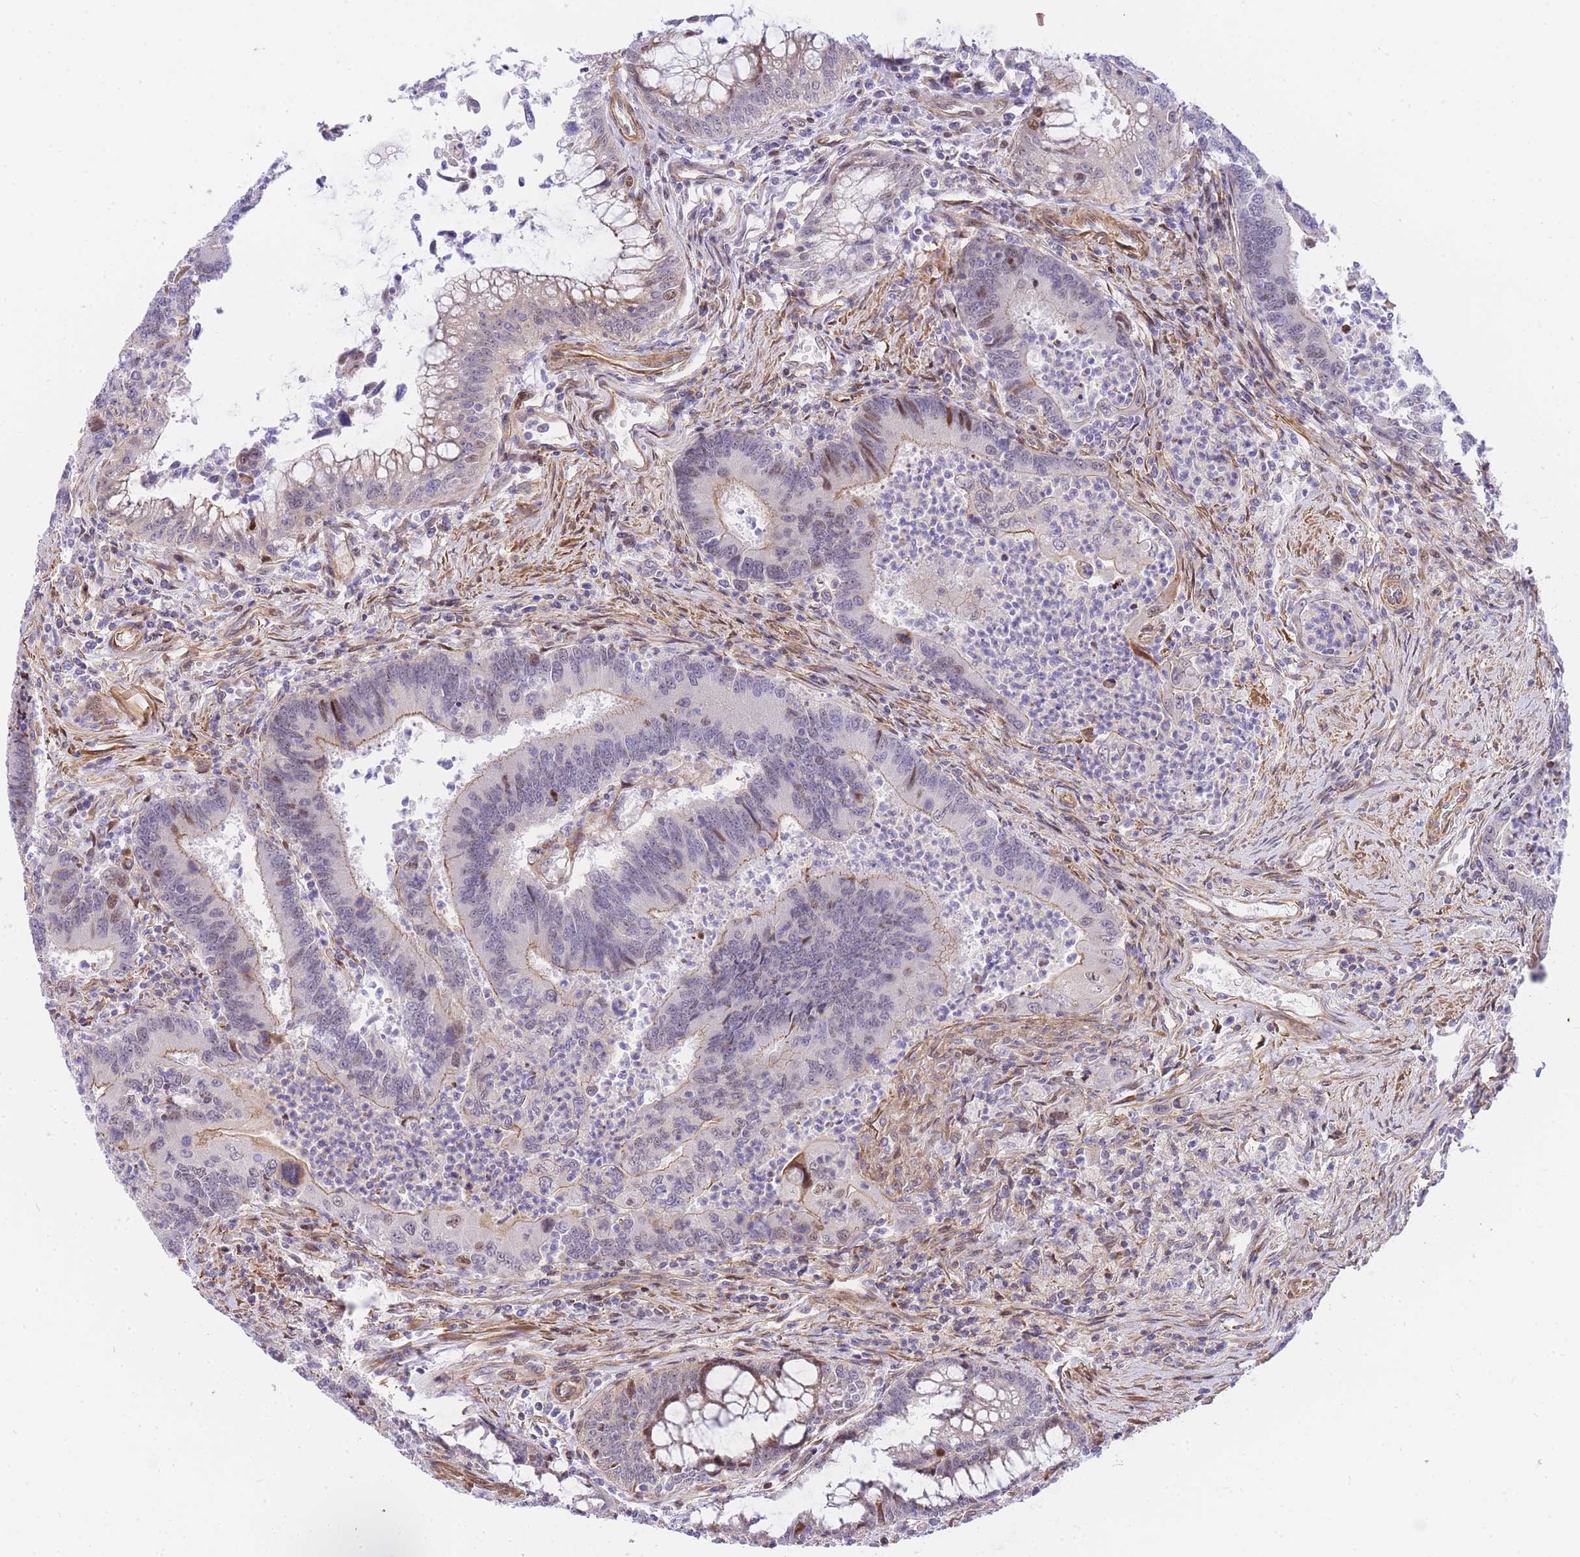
{"staining": {"intensity": "moderate", "quantity": "<25%", "location": "cytoplasmic/membranous,nuclear"}, "tissue": "colorectal cancer", "cell_type": "Tumor cells", "image_type": "cancer", "snomed": [{"axis": "morphology", "description": "Adenocarcinoma, NOS"}, {"axis": "topography", "description": "Colon"}], "caption": "This is an image of immunohistochemistry (IHC) staining of colorectal adenocarcinoma, which shows moderate staining in the cytoplasmic/membranous and nuclear of tumor cells.", "gene": "S100PBP", "patient": {"sex": "female", "age": 67}}